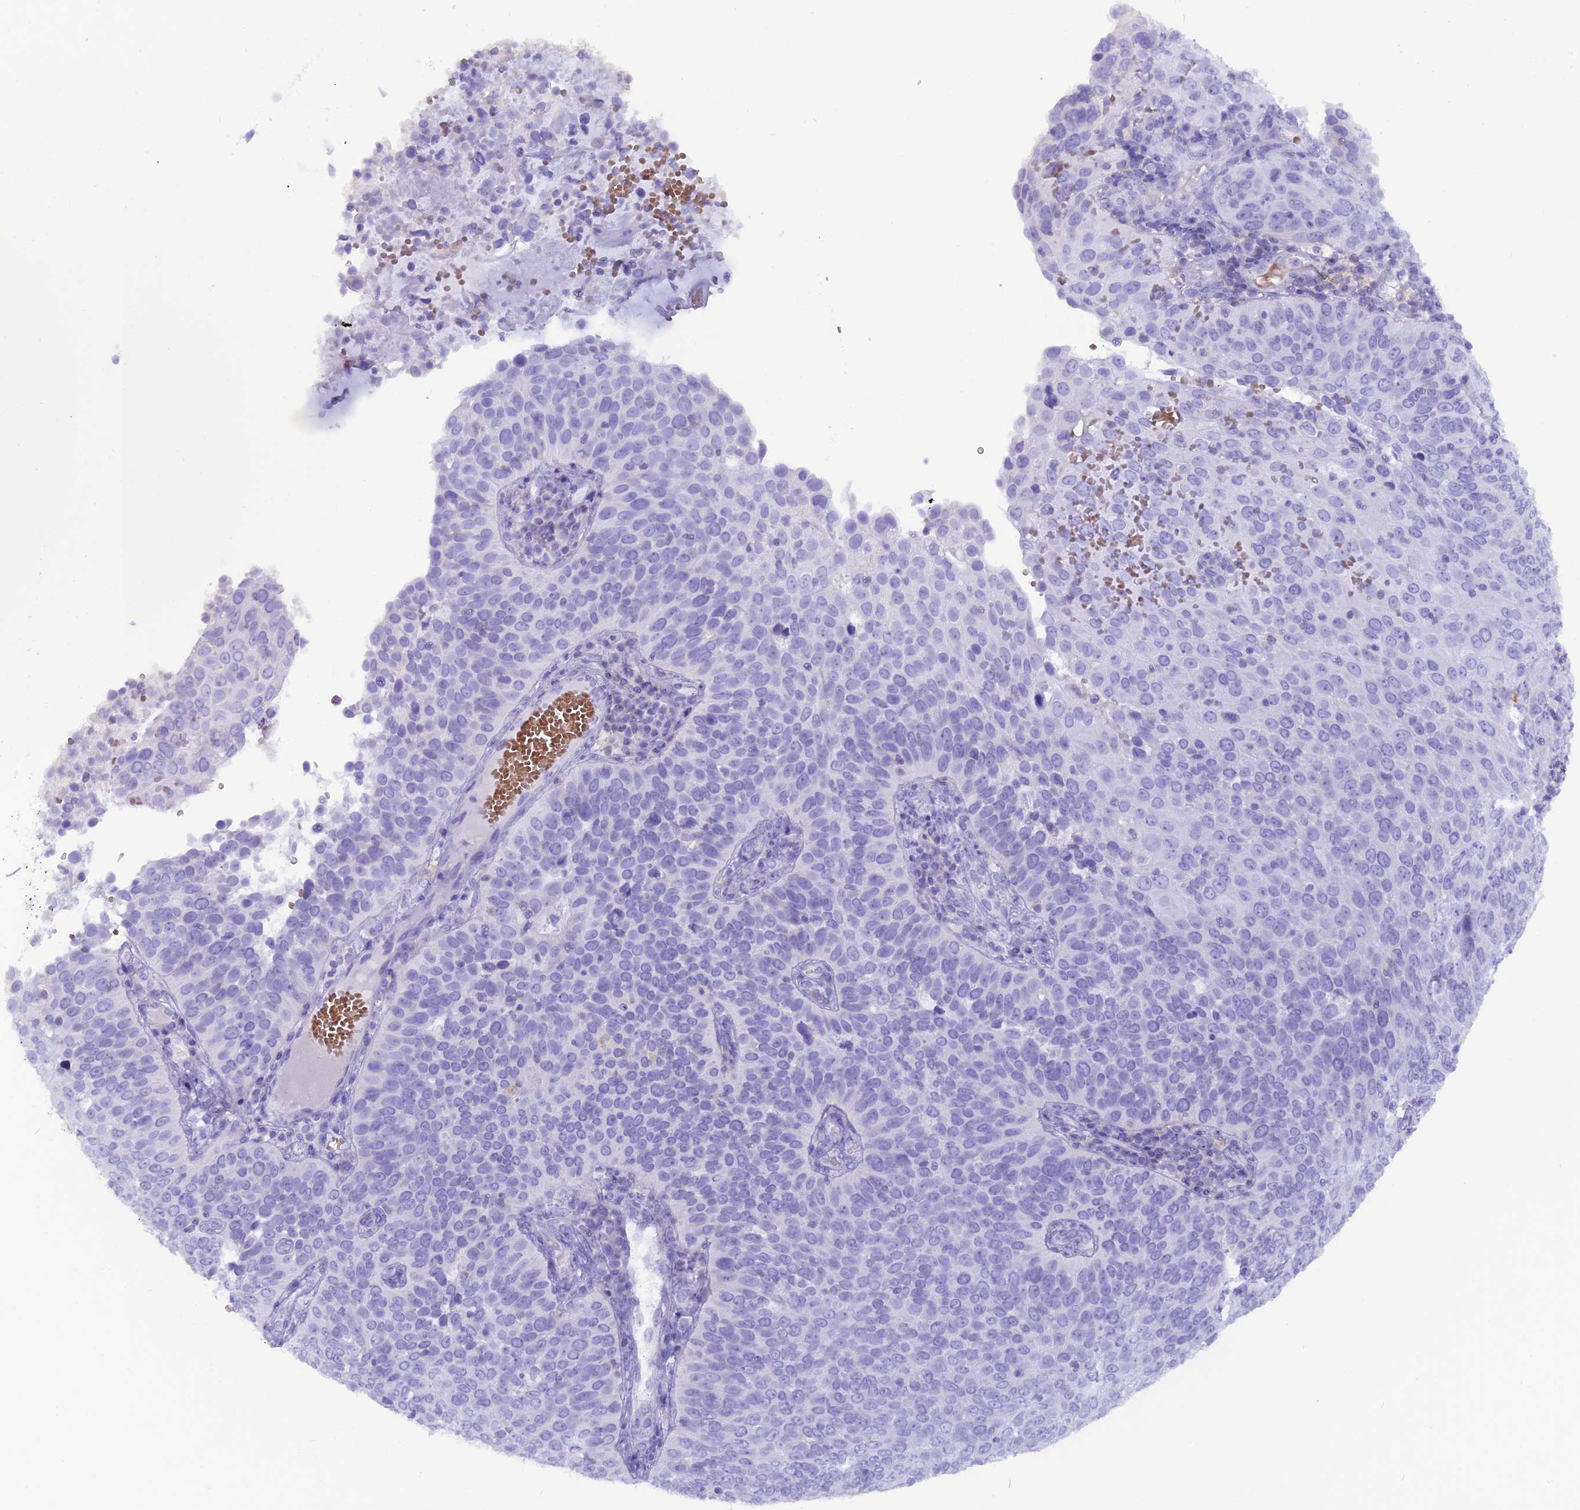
{"staining": {"intensity": "negative", "quantity": "none", "location": "none"}, "tissue": "cervical cancer", "cell_type": "Tumor cells", "image_type": "cancer", "snomed": [{"axis": "morphology", "description": "Squamous cell carcinoma, NOS"}, {"axis": "topography", "description": "Cervix"}], "caption": "An immunohistochemistry micrograph of cervical squamous cell carcinoma is shown. There is no staining in tumor cells of cervical squamous cell carcinoma.", "gene": "GLYATL1", "patient": {"sex": "female", "age": 36}}